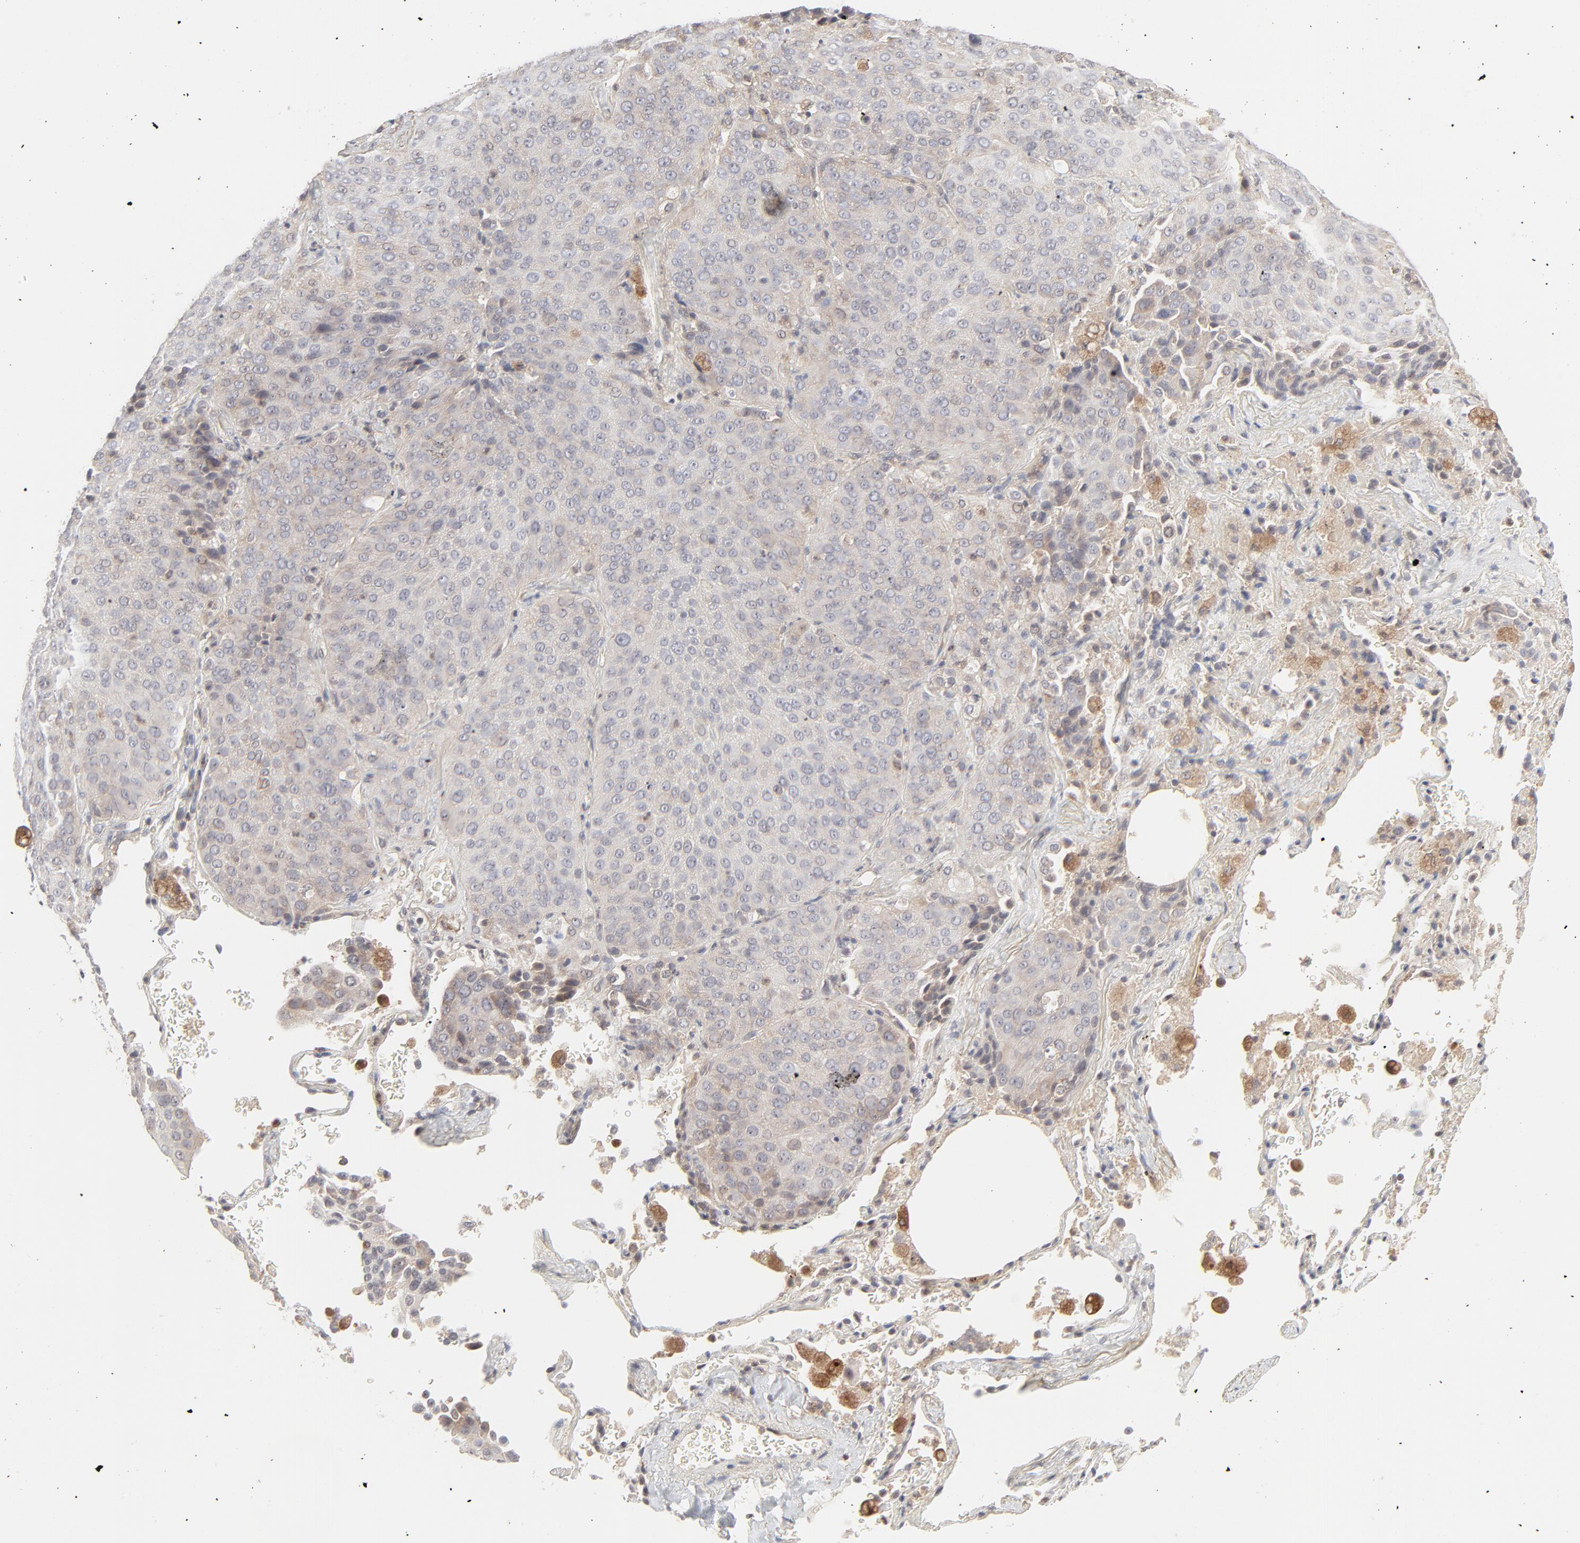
{"staining": {"intensity": "negative", "quantity": "none", "location": "none"}, "tissue": "lung cancer", "cell_type": "Tumor cells", "image_type": "cancer", "snomed": [{"axis": "morphology", "description": "Squamous cell carcinoma, NOS"}, {"axis": "topography", "description": "Lung"}], "caption": "Tumor cells show no significant protein staining in squamous cell carcinoma (lung). (DAB immunohistochemistry with hematoxylin counter stain).", "gene": "RAB5C", "patient": {"sex": "male", "age": 54}}